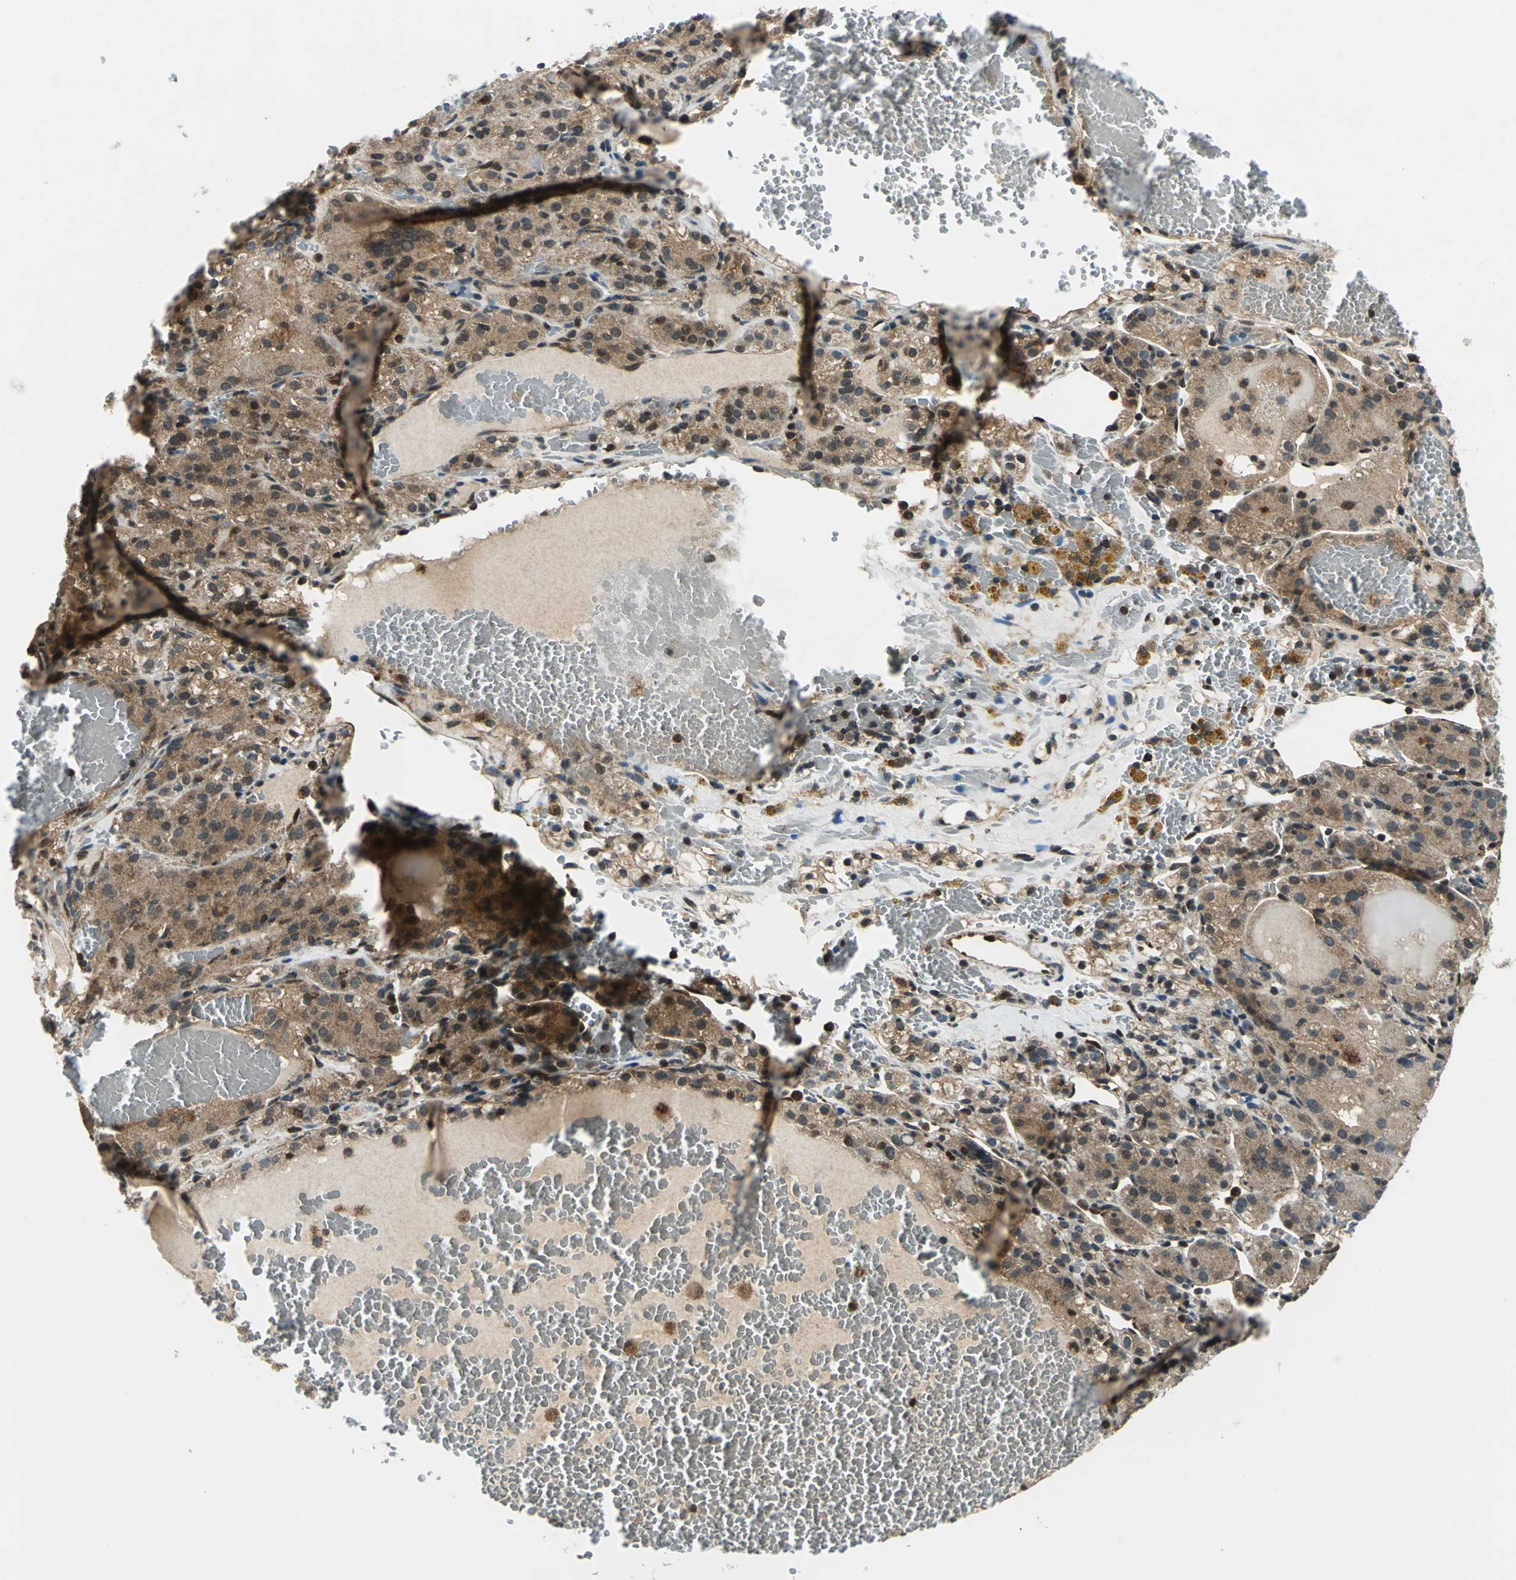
{"staining": {"intensity": "moderate", "quantity": ">75%", "location": "cytoplasmic/membranous,nuclear"}, "tissue": "renal cancer", "cell_type": "Tumor cells", "image_type": "cancer", "snomed": [{"axis": "morphology", "description": "Normal tissue, NOS"}, {"axis": "morphology", "description": "Adenocarcinoma, NOS"}, {"axis": "topography", "description": "Kidney"}], "caption": "Brown immunohistochemical staining in renal cancer (adenocarcinoma) displays moderate cytoplasmic/membranous and nuclear staining in about >75% of tumor cells.", "gene": "NUDT2", "patient": {"sex": "male", "age": 61}}